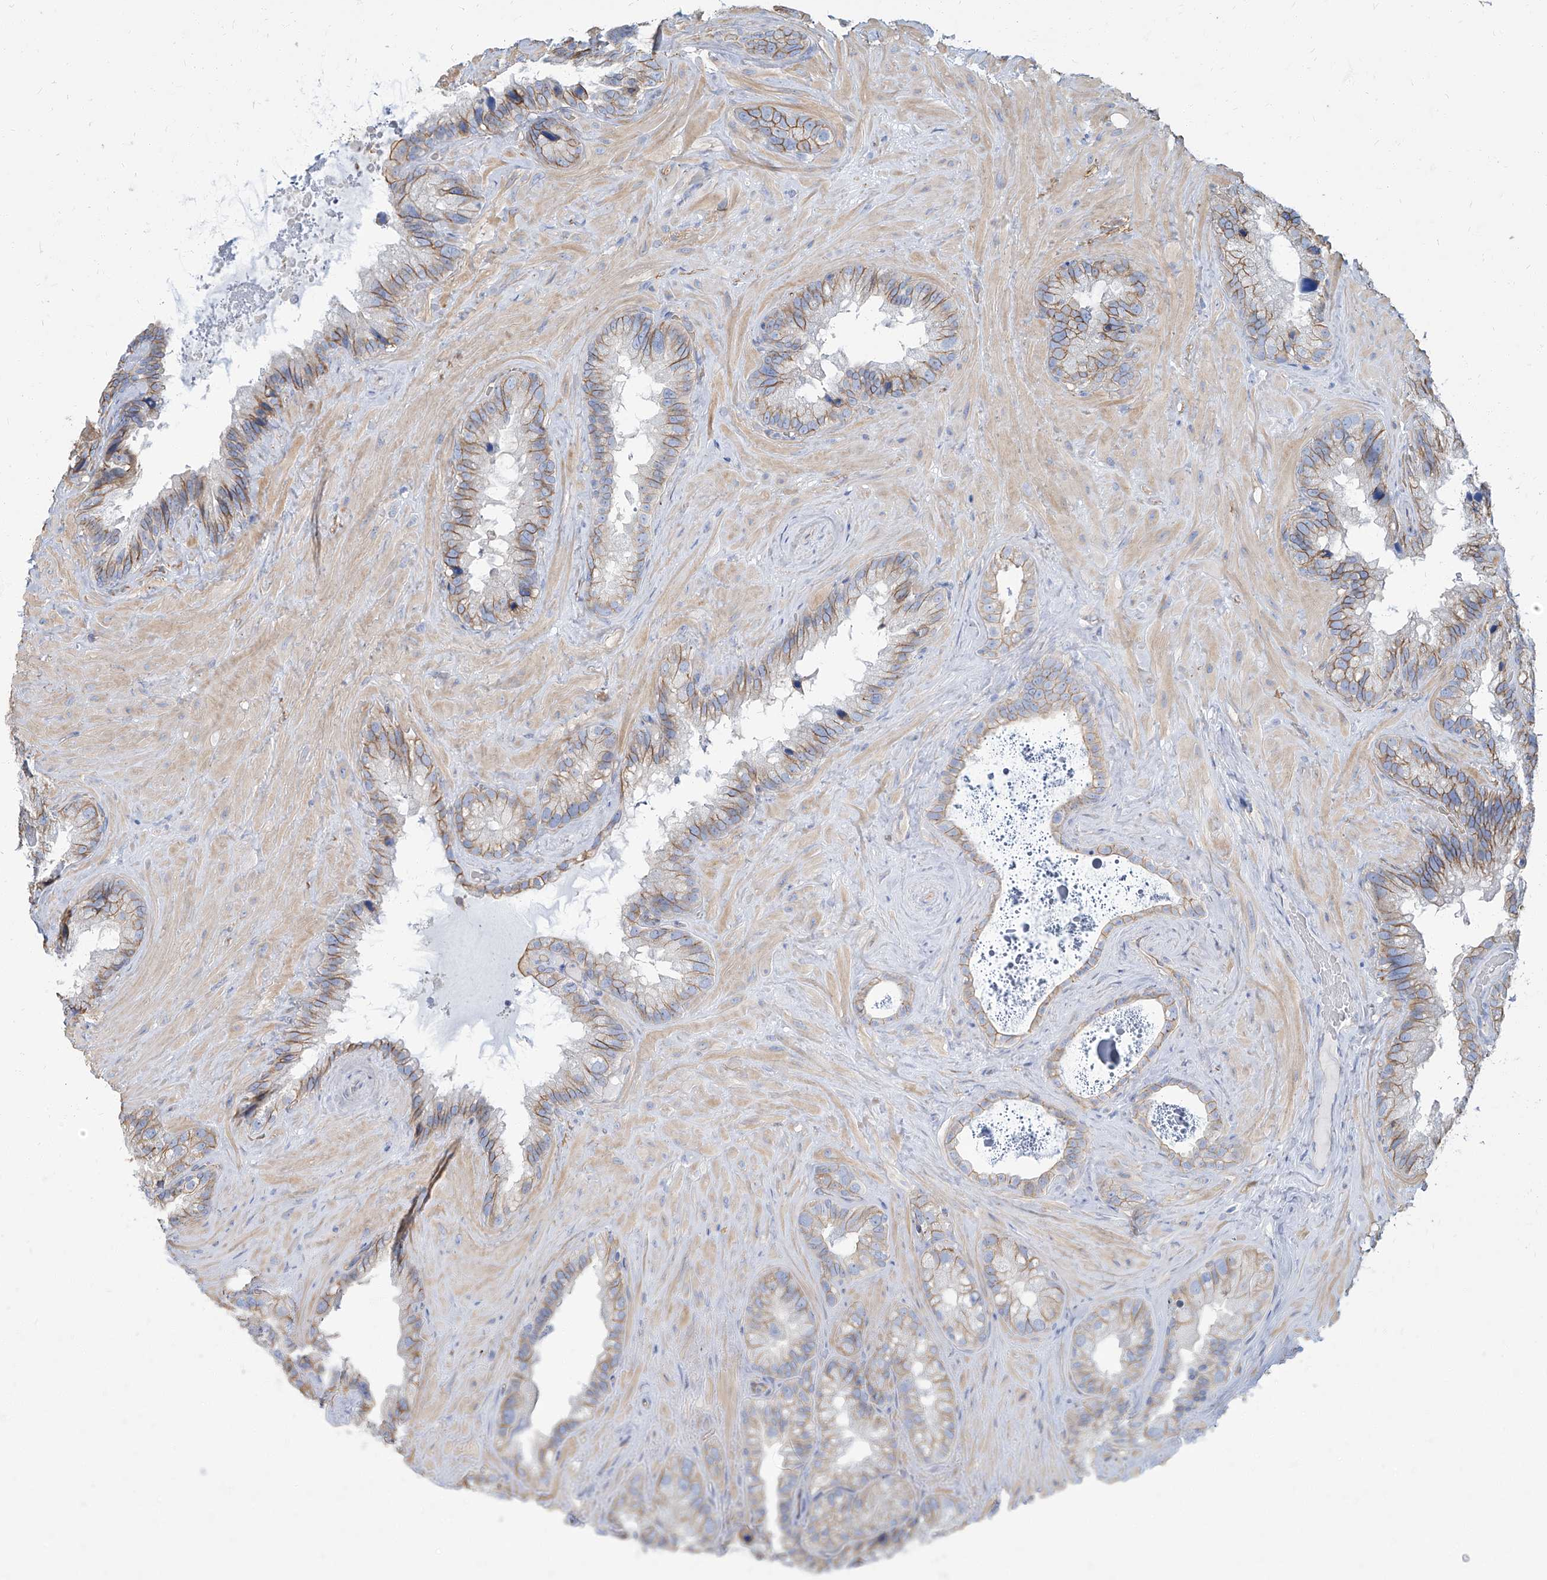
{"staining": {"intensity": "moderate", "quantity": ">75%", "location": "cytoplasmic/membranous"}, "tissue": "seminal vesicle", "cell_type": "Glandular cells", "image_type": "normal", "snomed": [{"axis": "morphology", "description": "Normal tissue, NOS"}, {"axis": "topography", "description": "Prostate"}, {"axis": "topography", "description": "Seminal veicle"}], "caption": "Glandular cells reveal moderate cytoplasmic/membranous positivity in approximately >75% of cells in benign seminal vesicle. (DAB = brown stain, brightfield microscopy at high magnification).", "gene": "TXLNB", "patient": {"sex": "male", "age": 68}}